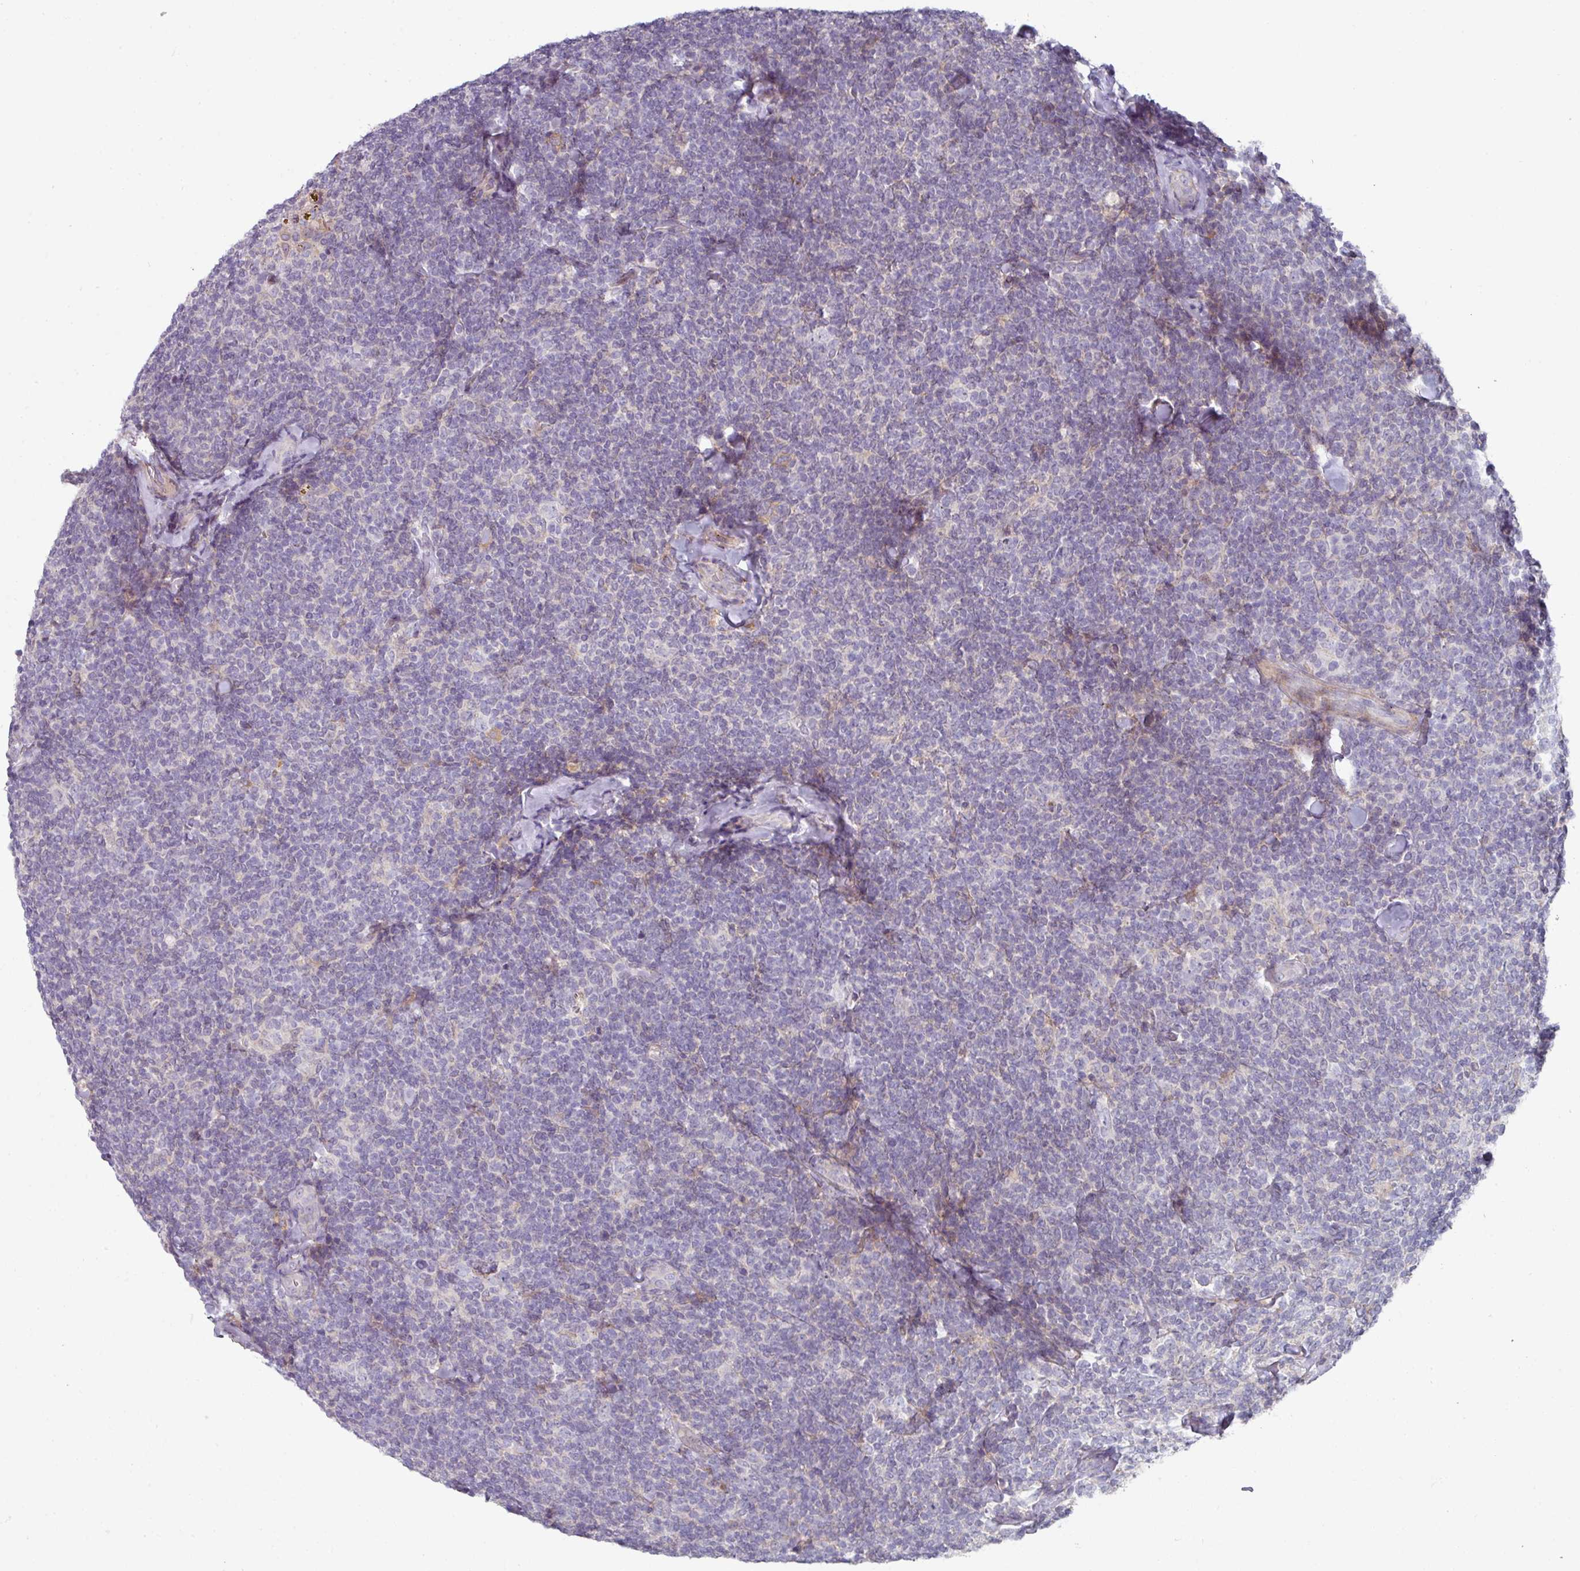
{"staining": {"intensity": "negative", "quantity": "none", "location": "none"}, "tissue": "lymphoma", "cell_type": "Tumor cells", "image_type": "cancer", "snomed": [{"axis": "morphology", "description": "Malignant lymphoma, non-Hodgkin's type, Low grade"}, {"axis": "topography", "description": "Lymph node"}], "caption": "This photomicrograph is of low-grade malignant lymphoma, non-Hodgkin's type stained with IHC to label a protein in brown with the nuclei are counter-stained blue. There is no expression in tumor cells. (DAB (3,3'-diaminobenzidine) immunohistochemistry with hematoxylin counter stain).", "gene": "WSB2", "patient": {"sex": "female", "age": 56}}